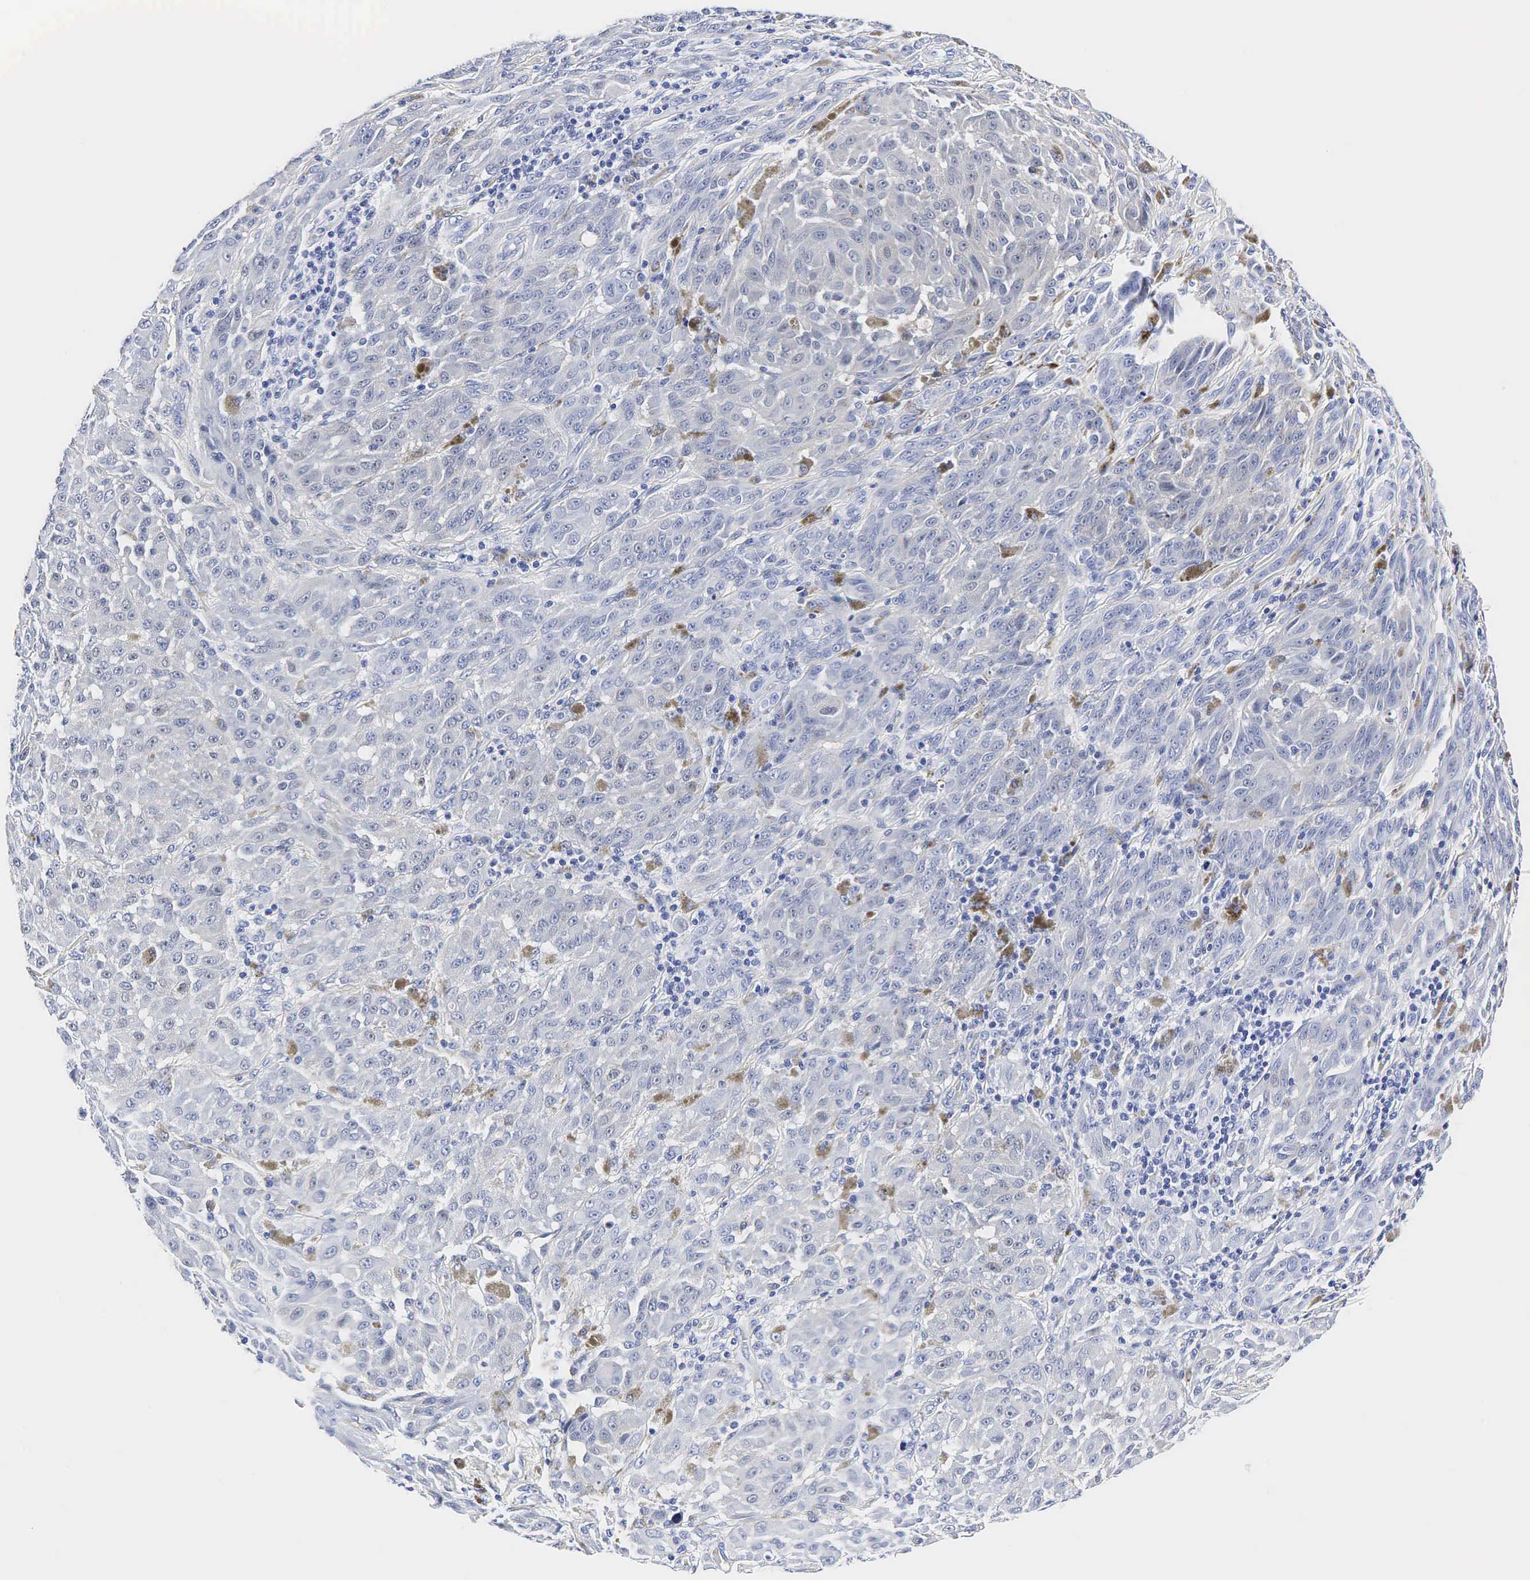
{"staining": {"intensity": "negative", "quantity": "none", "location": "none"}, "tissue": "melanoma", "cell_type": "Tumor cells", "image_type": "cancer", "snomed": [{"axis": "morphology", "description": "Malignant melanoma, NOS"}, {"axis": "topography", "description": "Skin"}], "caption": "The immunohistochemistry photomicrograph has no significant staining in tumor cells of melanoma tissue.", "gene": "TG", "patient": {"sex": "male", "age": 44}}